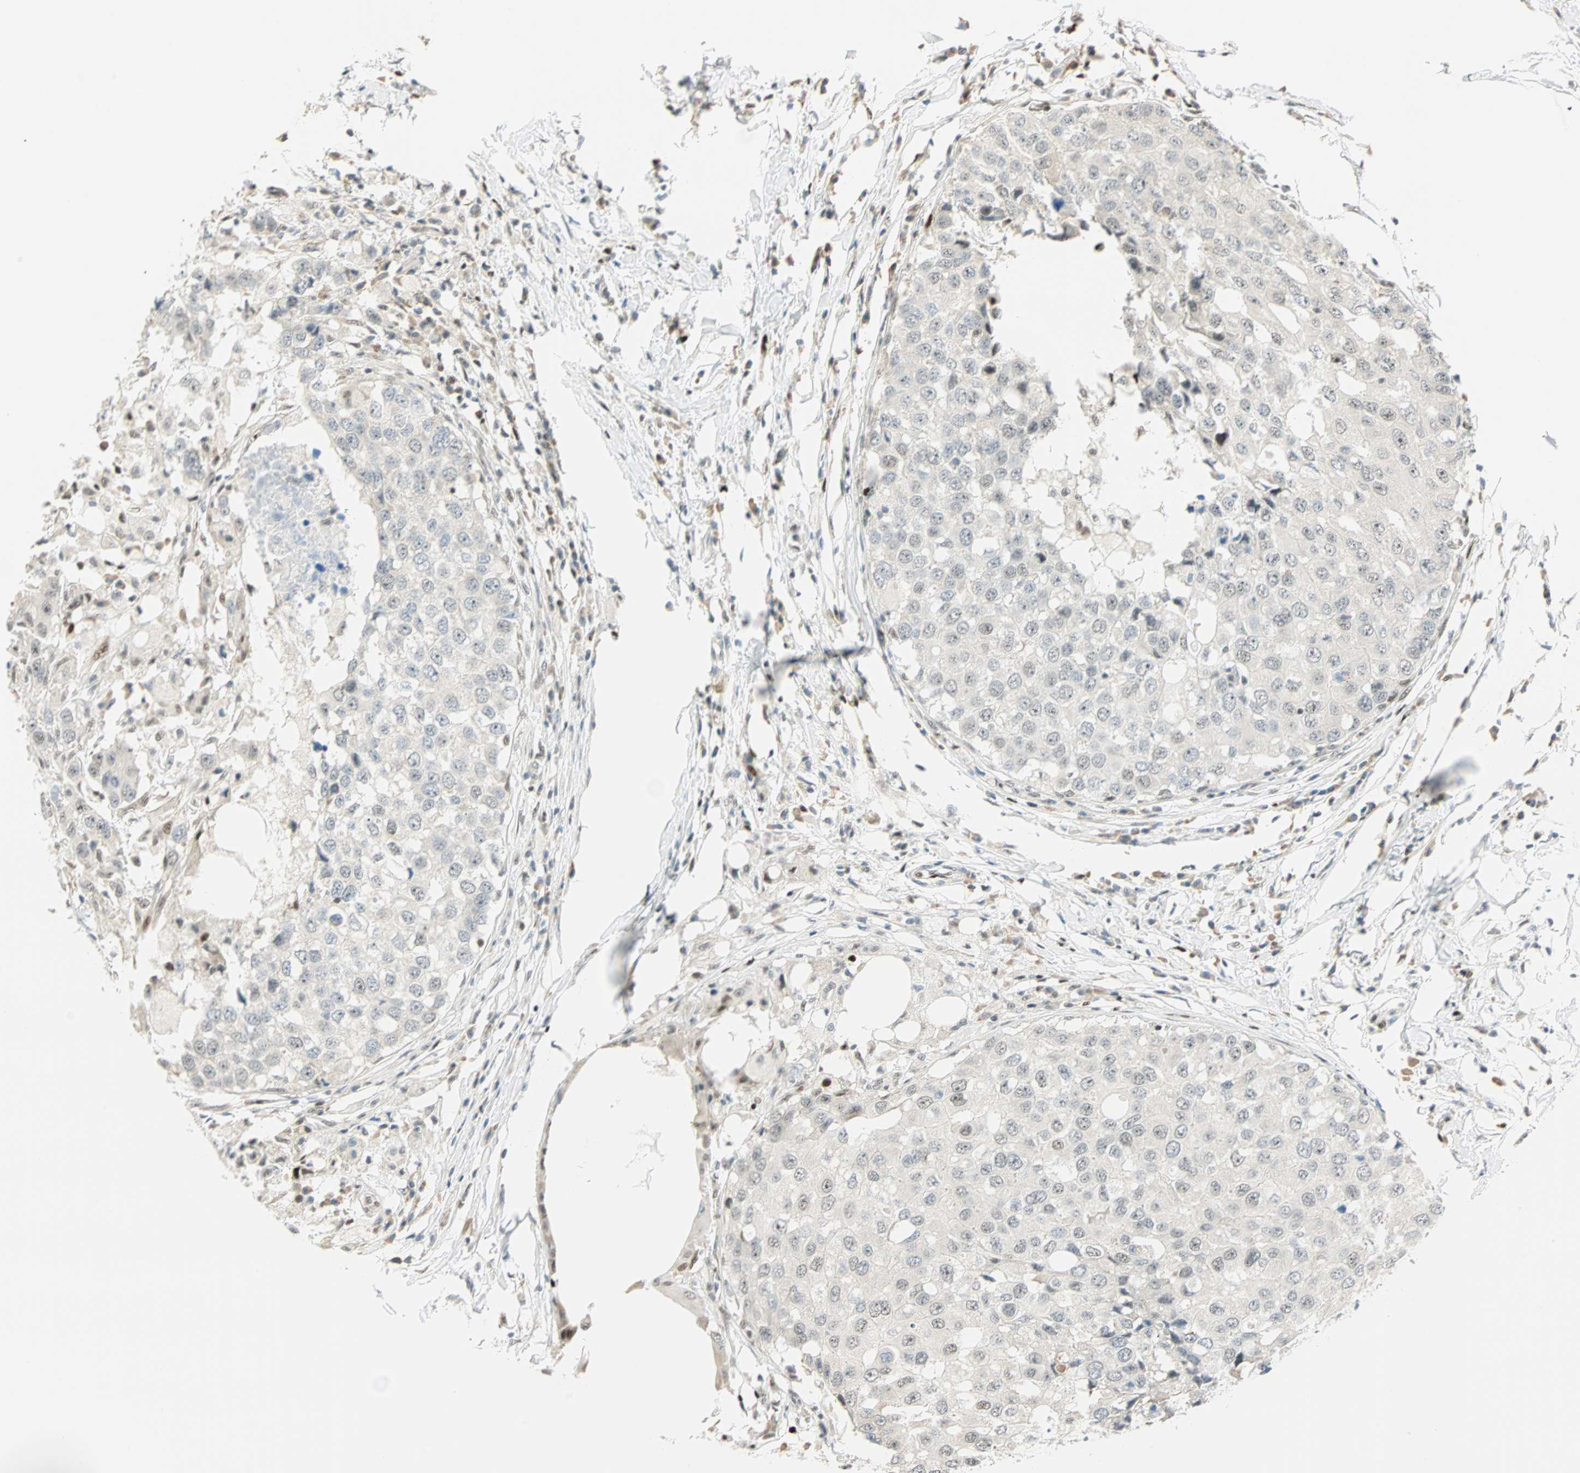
{"staining": {"intensity": "negative", "quantity": "none", "location": "none"}, "tissue": "breast cancer", "cell_type": "Tumor cells", "image_type": "cancer", "snomed": [{"axis": "morphology", "description": "Duct carcinoma"}, {"axis": "topography", "description": "Breast"}], "caption": "Photomicrograph shows no significant protein positivity in tumor cells of breast cancer.", "gene": "MSX2", "patient": {"sex": "female", "age": 27}}